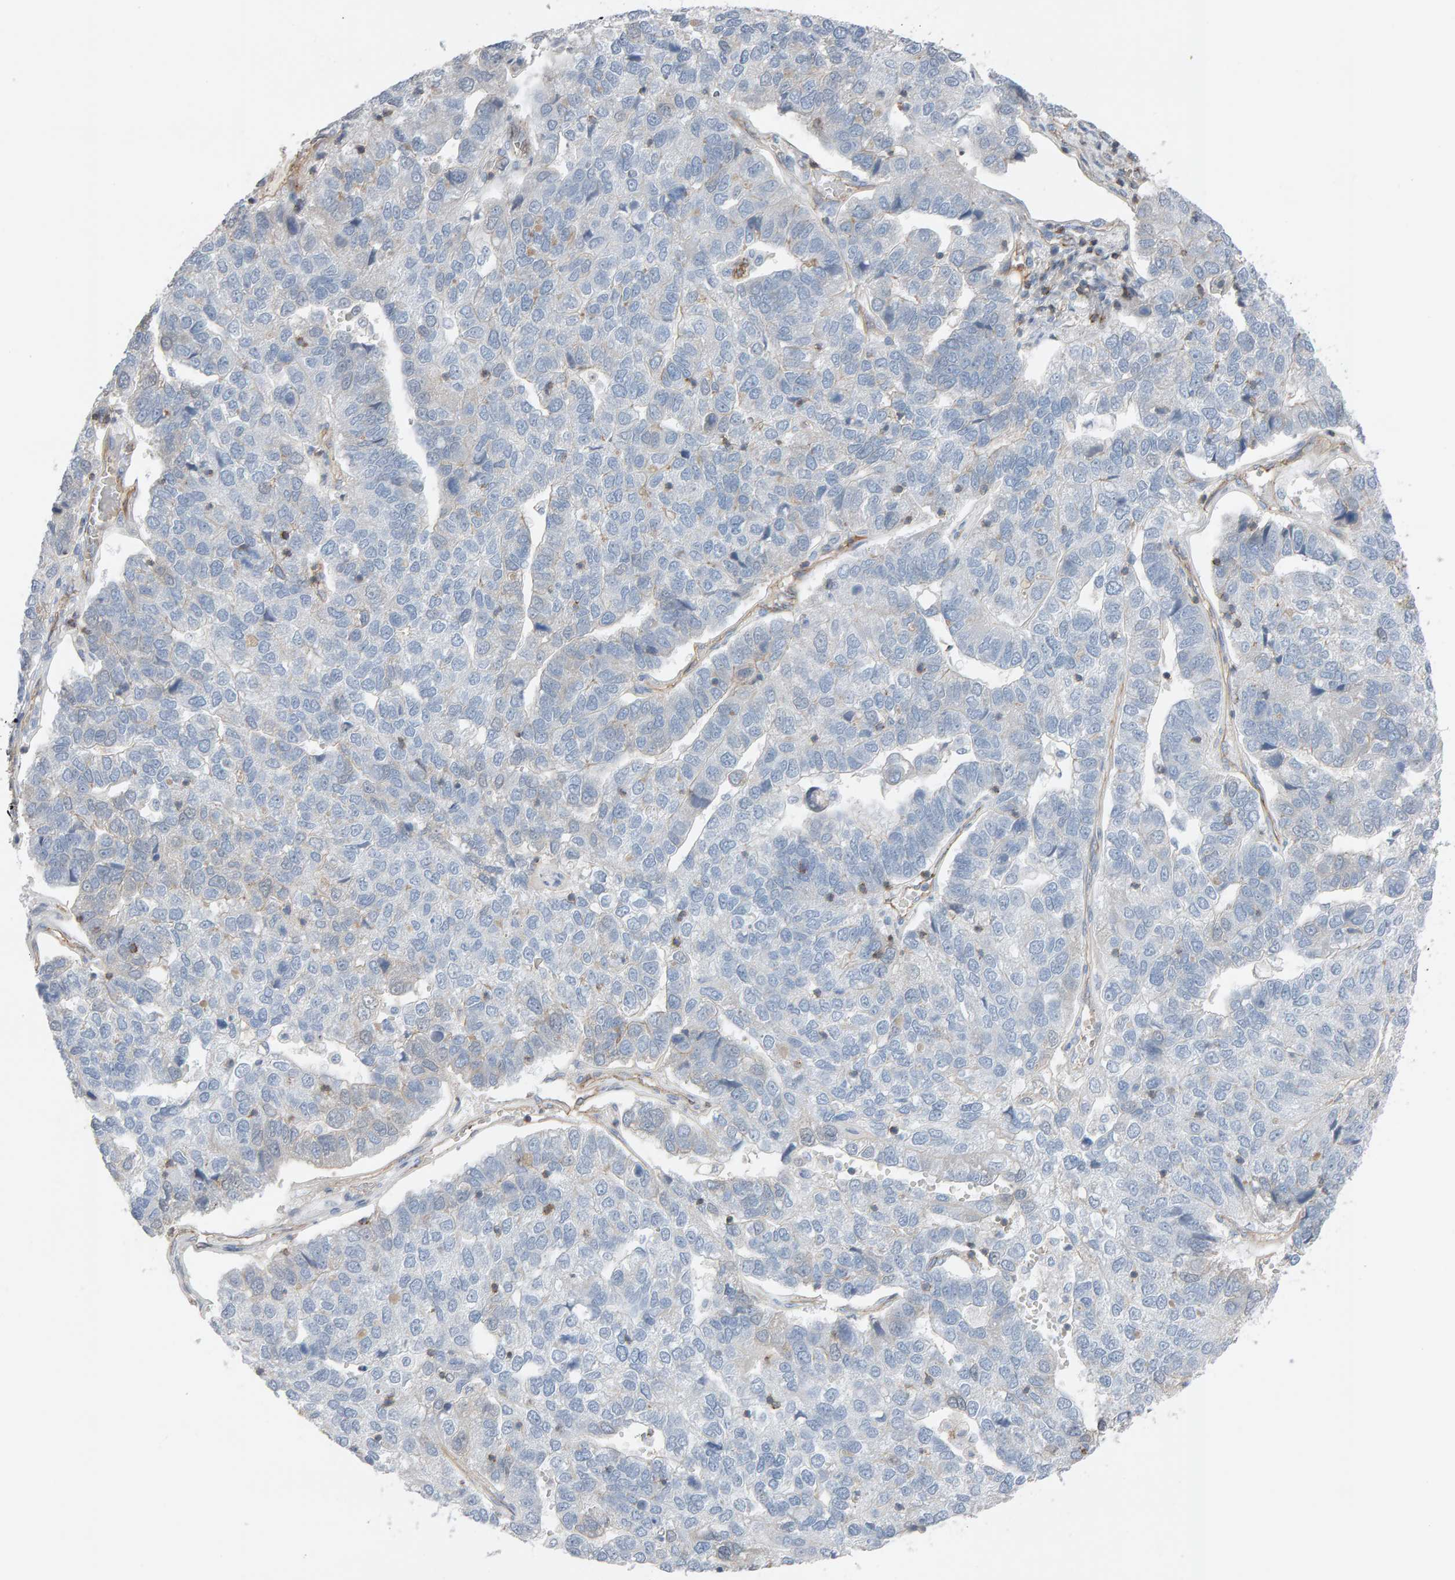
{"staining": {"intensity": "negative", "quantity": "none", "location": "none"}, "tissue": "pancreatic cancer", "cell_type": "Tumor cells", "image_type": "cancer", "snomed": [{"axis": "morphology", "description": "Adenocarcinoma, NOS"}, {"axis": "topography", "description": "Pancreas"}], "caption": "DAB immunohistochemical staining of human pancreatic cancer (adenocarcinoma) reveals no significant staining in tumor cells. Brightfield microscopy of IHC stained with DAB (3,3'-diaminobenzidine) (brown) and hematoxylin (blue), captured at high magnification.", "gene": "FYN", "patient": {"sex": "female", "age": 61}}